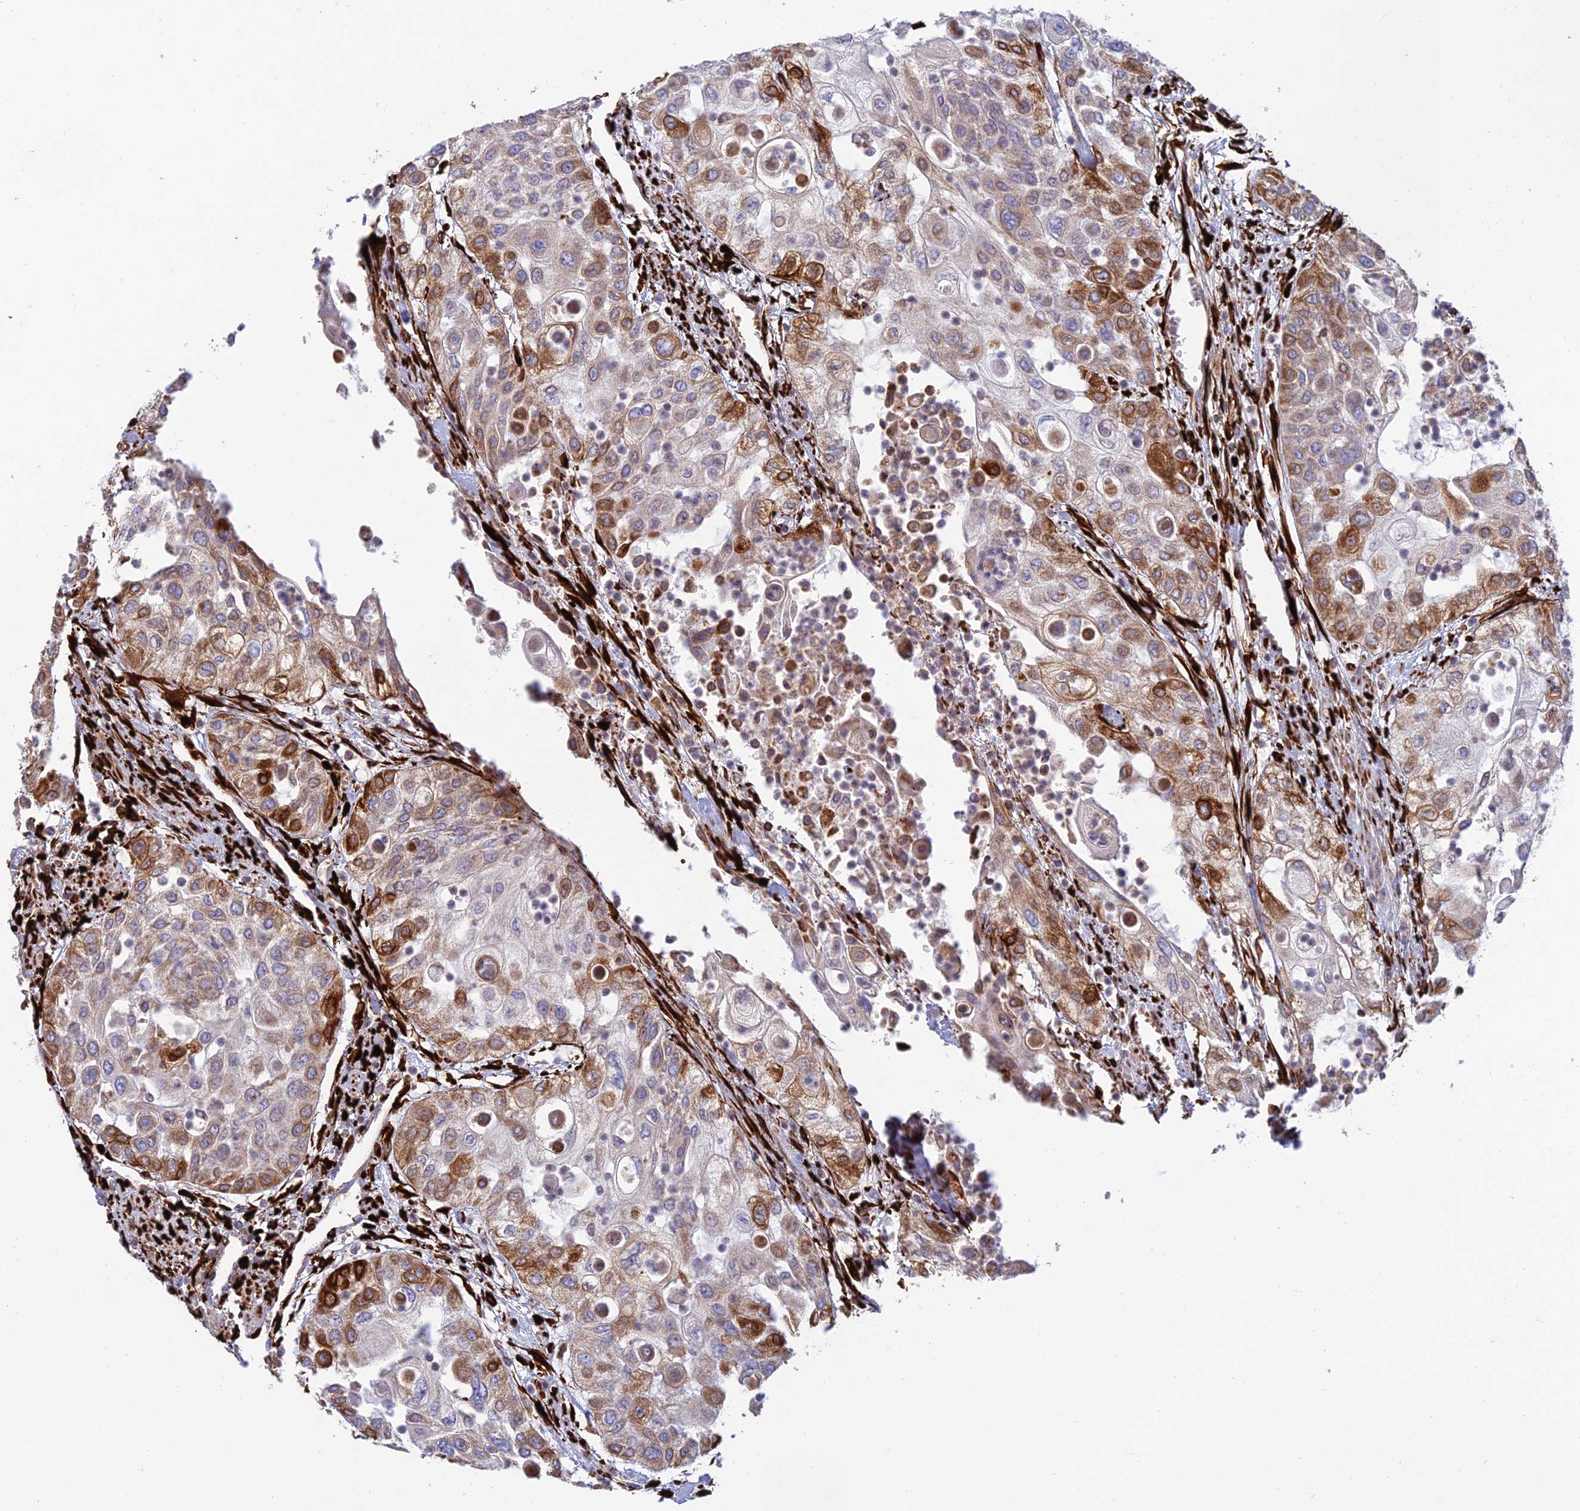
{"staining": {"intensity": "strong", "quantity": "<25%", "location": "cytoplasmic/membranous"}, "tissue": "urothelial cancer", "cell_type": "Tumor cells", "image_type": "cancer", "snomed": [{"axis": "morphology", "description": "Urothelial carcinoma, High grade"}, {"axis": "topography", "description": "Urinary bladder"}], "caption": "Protein expression analysis of urothelial cancer reveals strong cytoplasmic/membranous expression in approximately <25% of tumor cells.", "gene": "RCN3", "patient": {"sex": "female", "age": 79}}